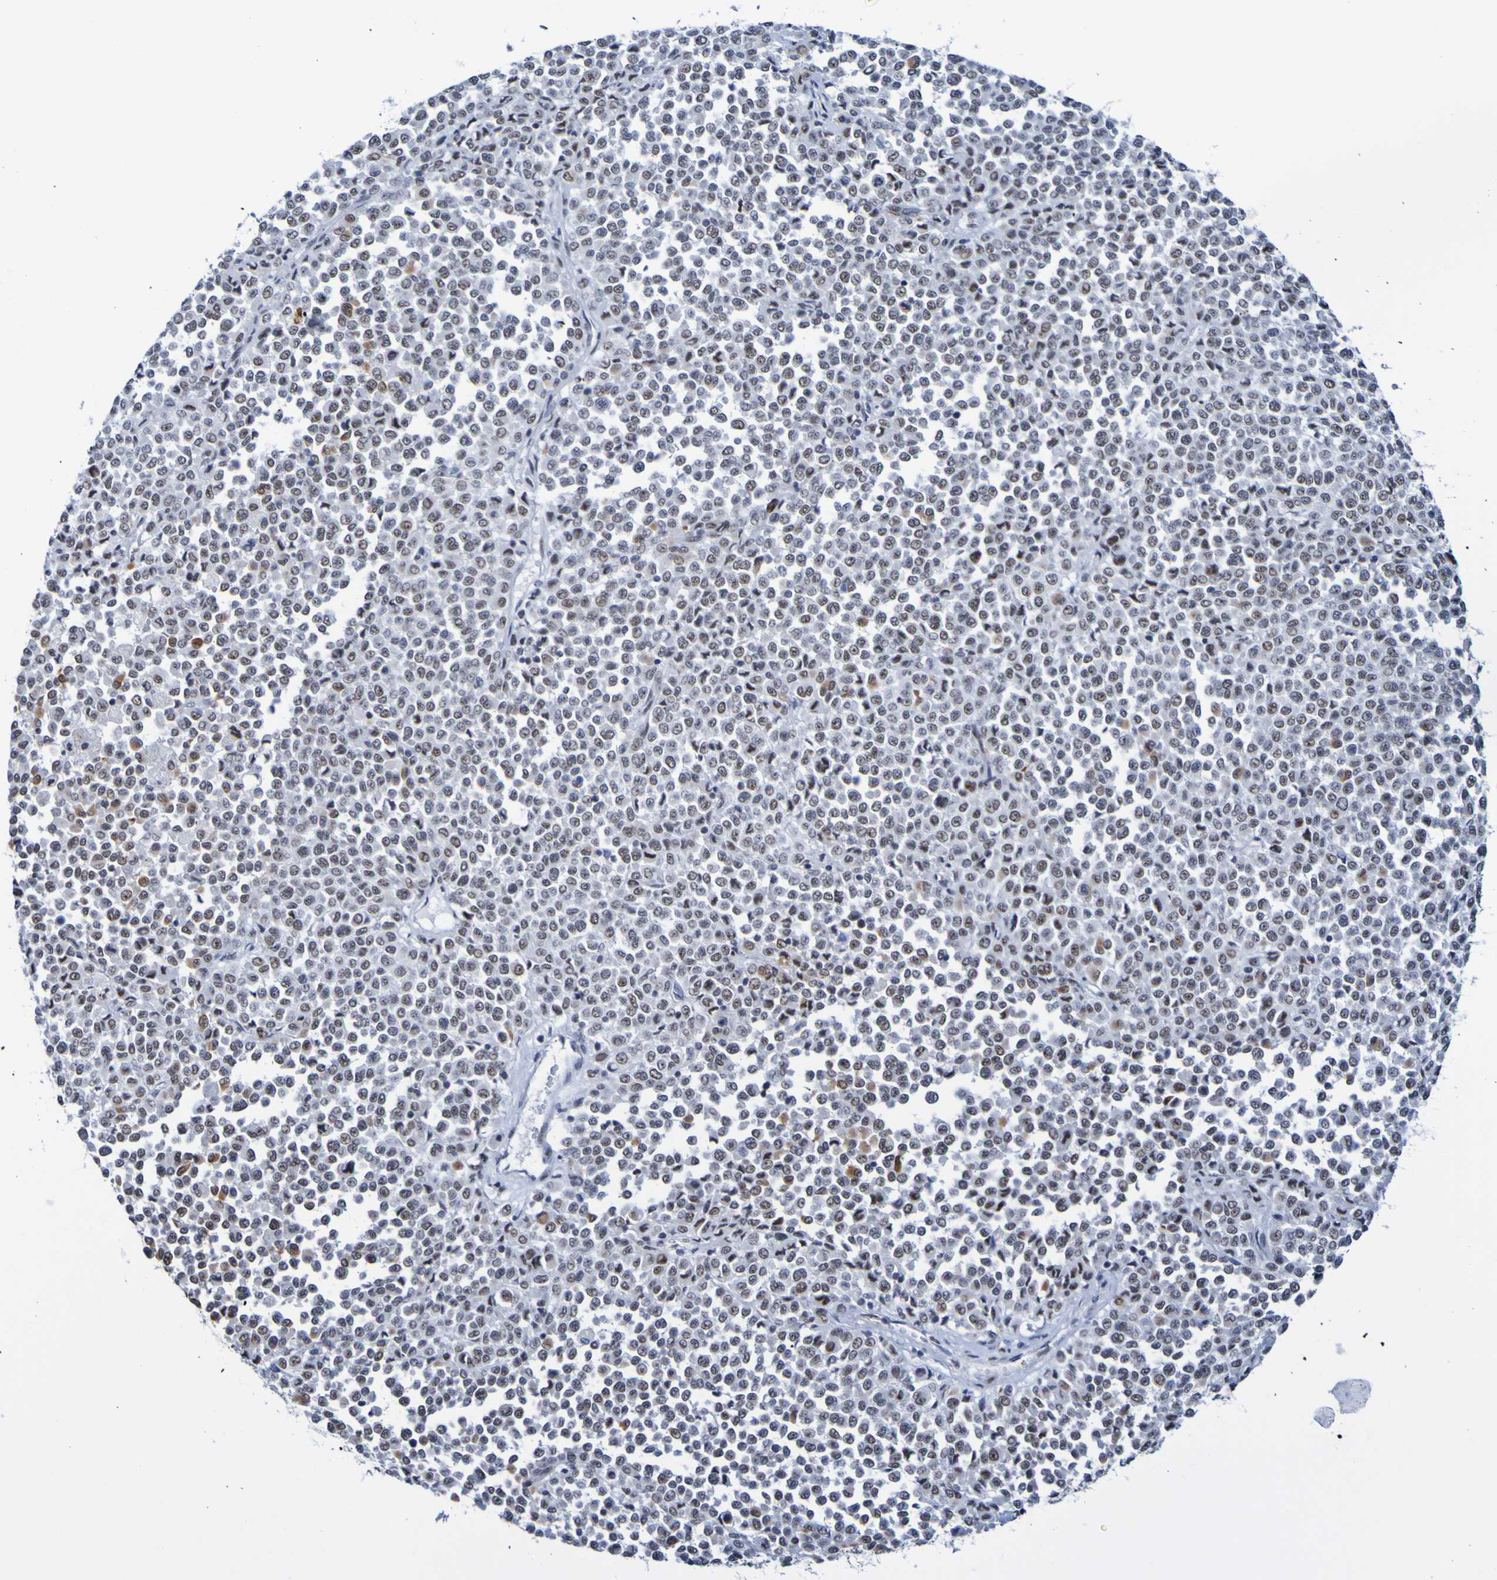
{"staining": {"intensity": "weak", "quantity": "25%-75%", "location": "nuclear"}, "tissue": "melanoma", "cell_type": "Tumor cells", "image_type": "cancer", "snomed": [{"axis": "morphology", "description": "Malignant melanoma, Metastatic site"}, {"axis": "topography", "description": "Pancreas"}], "caption": "Immunohistochemical staining of malignant melanoma (metastatic site) displays low levels of weak nuclear protein positivity in about 25%-75% of tumor cells. The protein is stained brown, and the nuclei are stained in blue (DAB IHC with brightfield microscopy, high magnification).", "gene": "CDC5L", "patient": {"sex": "female", "age": 30}}